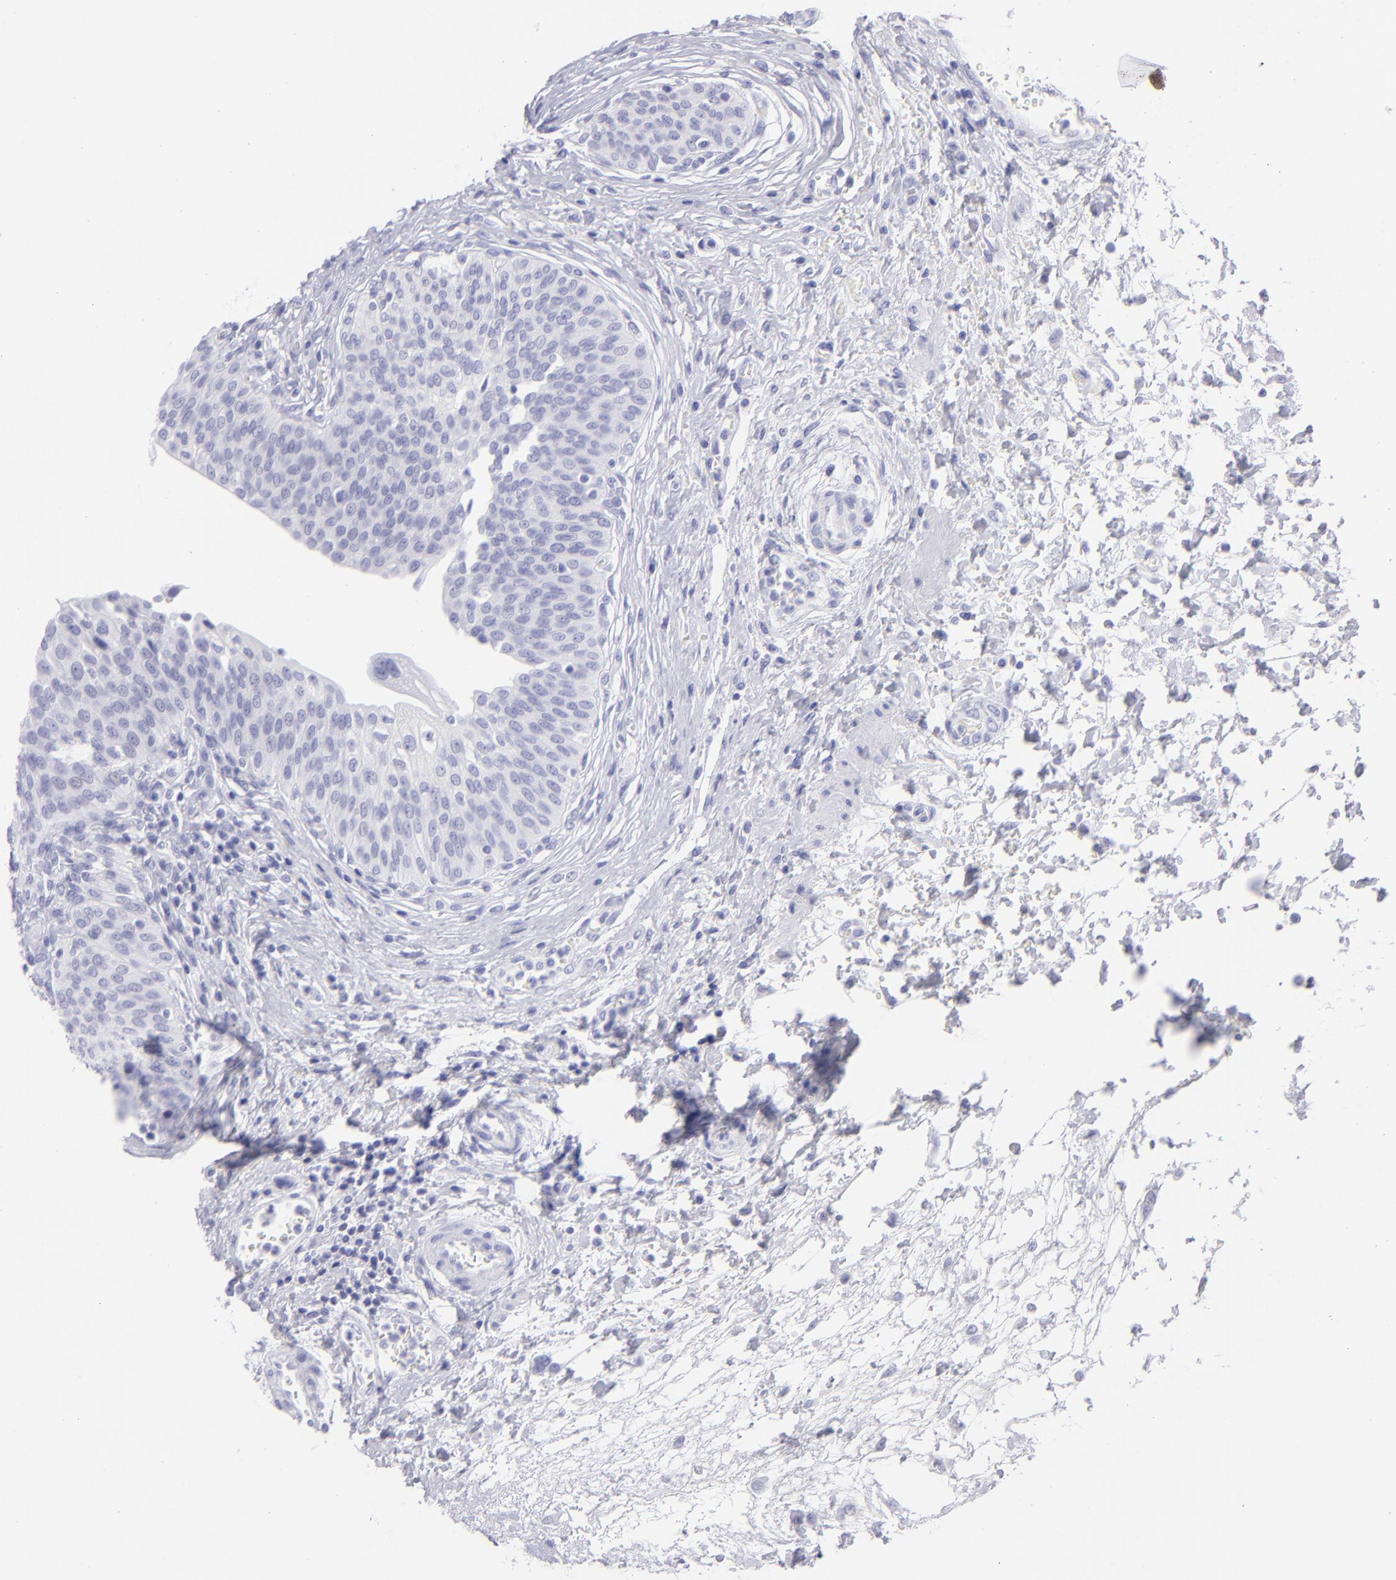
{"staining": {"intensity": "negative", "quantity": "none", "location": "none"}, "tissue": "urinary bladder", "cell_type": "Urothelial cells", "image_type": "normal", "snomed": [{"axis": "morphology", "description": "Normal tissue, NOS"}, {"axis": "topography", "description": "Smooth muscle"}, {"axis": "topography", "description": "Urinary bladder"}], "caption": "Urinary bladder stained for a protein using immunohistochemistry exhibits no expression urothelial cells.", "gene": "SLC1A2", "patient": {"sex": "male", "age": 35}}